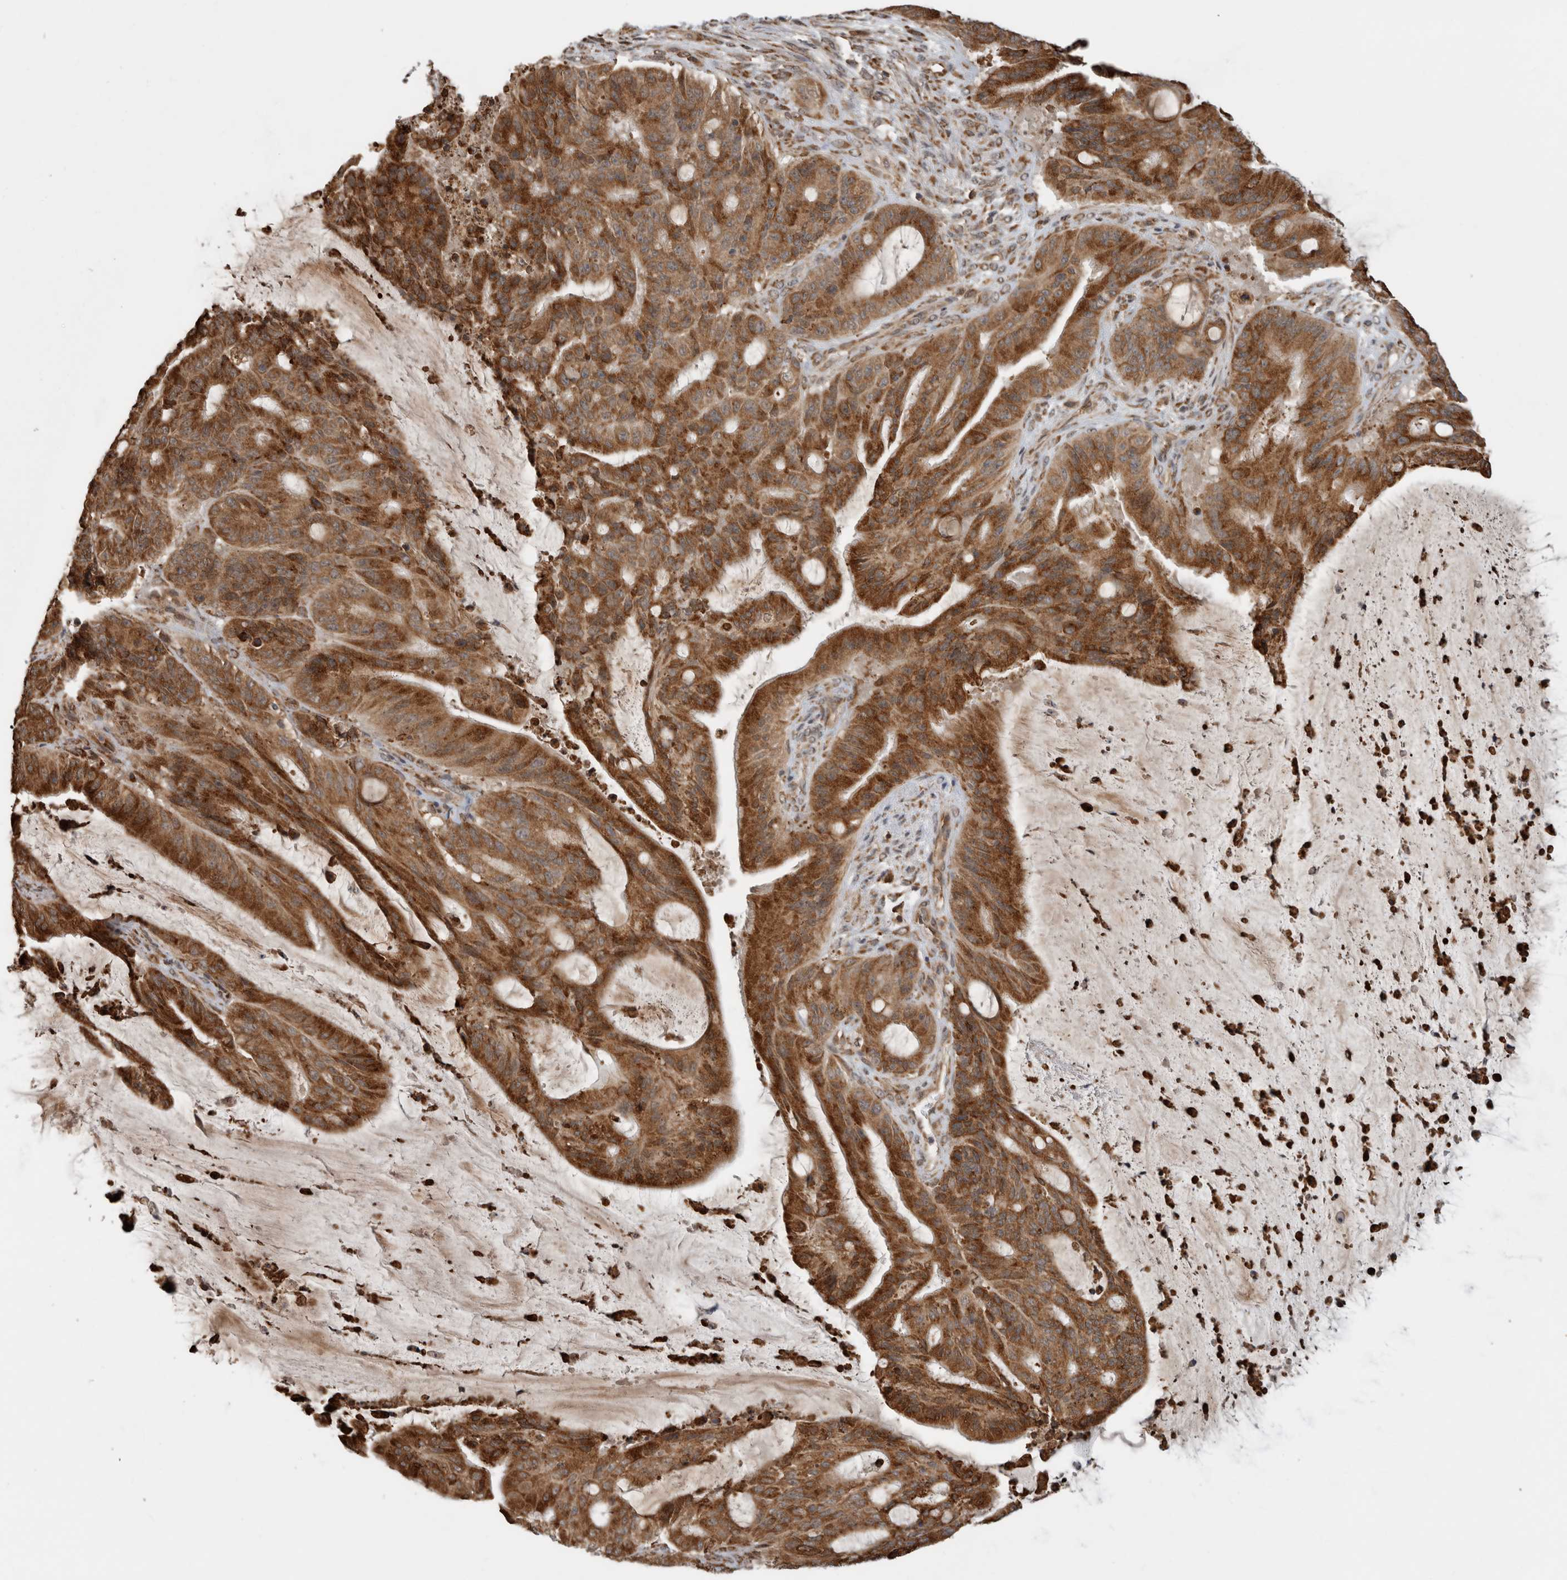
{"staining": {"intensity": "strong", "quantity": "25%-75%", "location": "cytoplasmic/membranous"}, "tissue": "liver cancer", "cell_type": "Tumor cells", "image_type": "cancer", "snomed": [{"axis": "morphology", "description": "Normal tissue, NOS"}, {"axis": "morphology", "description": "Cholangiocarcinoma"}, {"axis": "topography", "description": "Liver"}, {"axis": "topography", "description": "Peripheral nerve tissue"}], "caption": "Approximately 25%-75% of tumor cells in human liver cancer display strong cytoplasmic/membranous protein staining as visualized by brown immunohistochemical staining.", "gene": "MS4A7", "patient": {"sex": "female", "age": 73}}